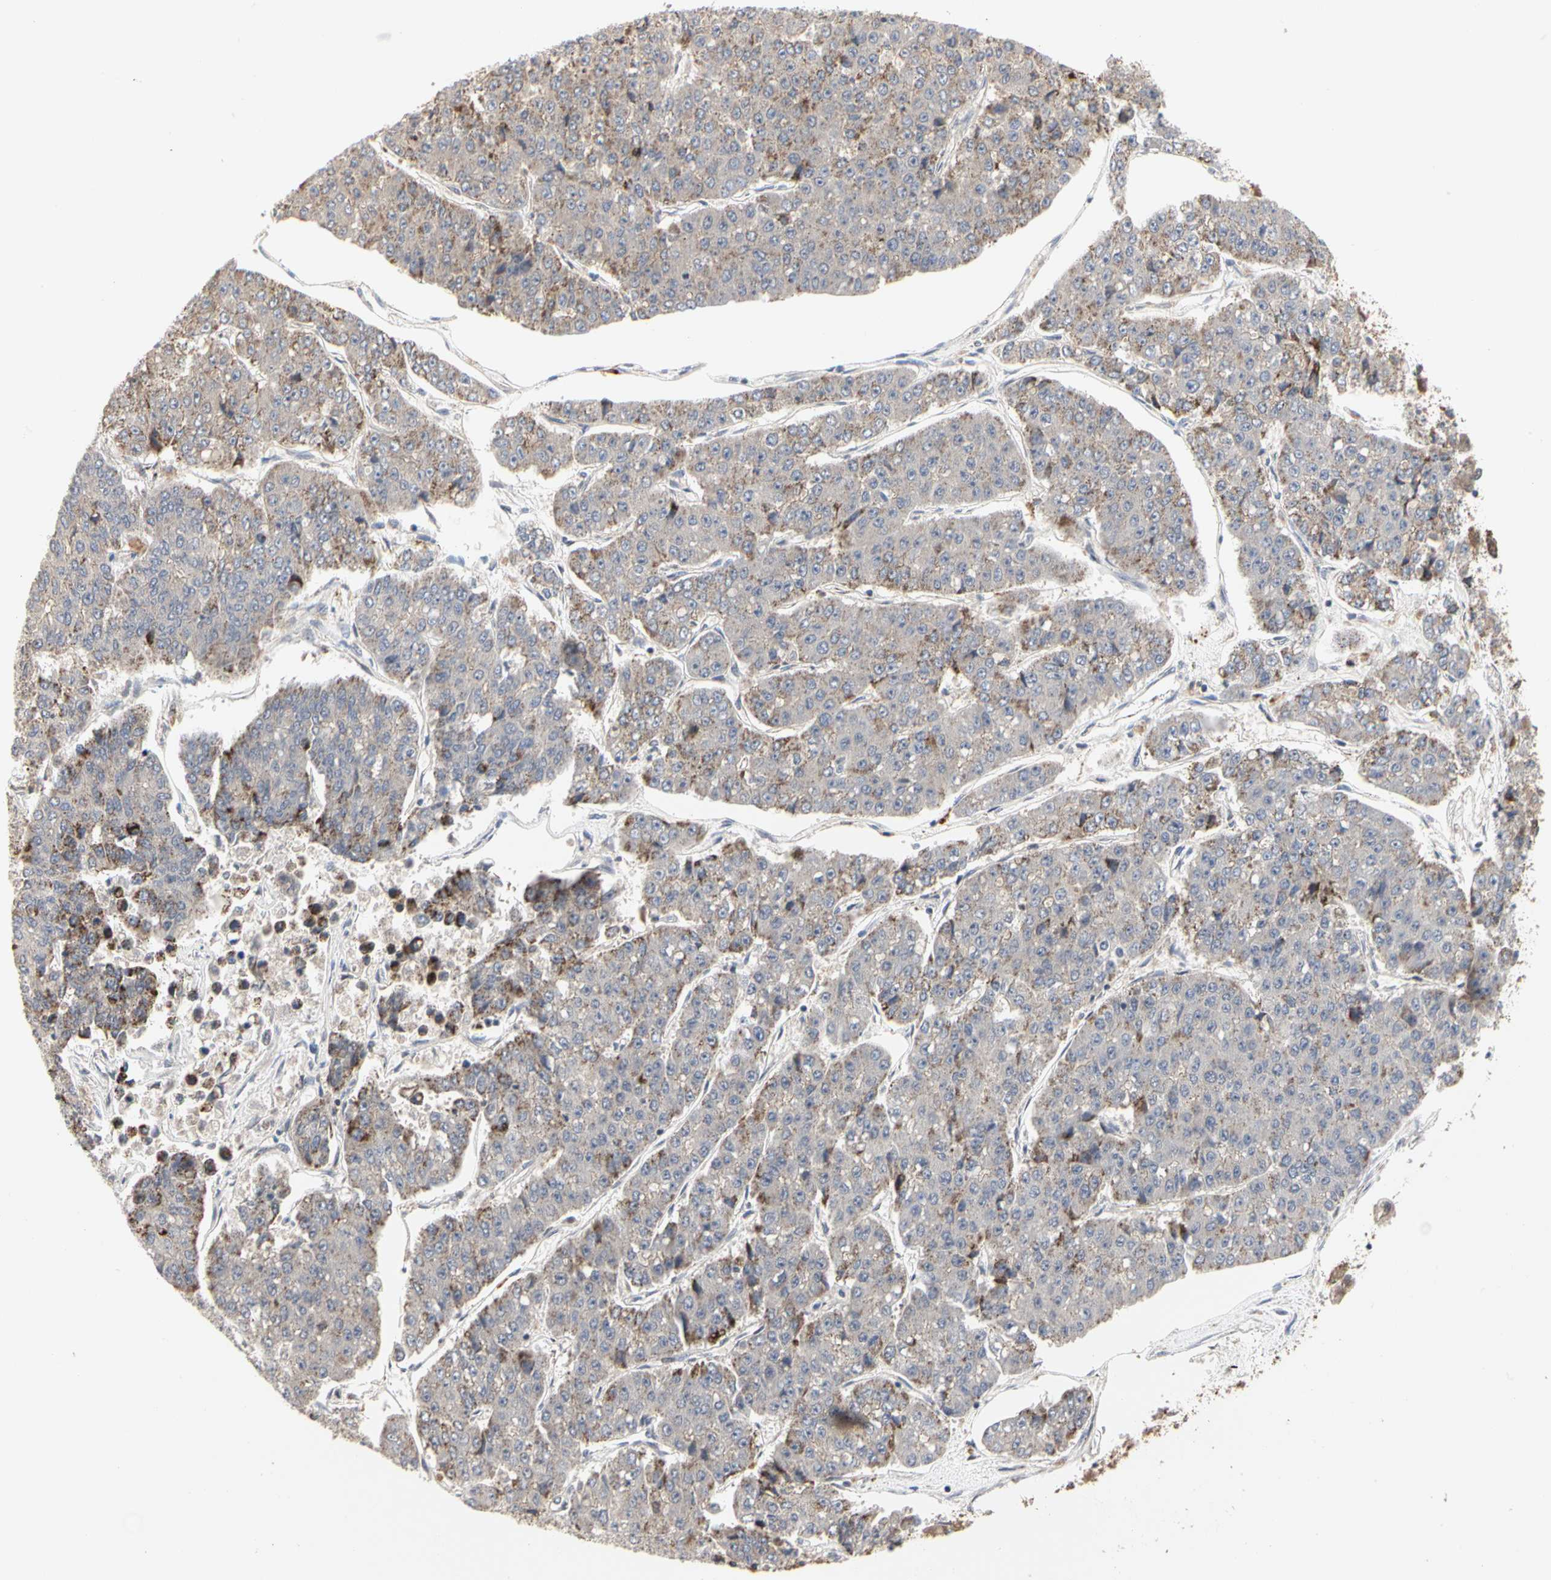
{"staining": {"intensity": "moderate", "quantity": "<25%", "location": "cytoplasmic/membranous"}, "tissue": "pancreatic cancer", "cell_type": "Tumor cells", "image_type": "cancer", "snomed": [{"axis": "morphology", "description": "Adenocarcinoma, NOS"}, {"axis": "topography", "description": "Pancreas"}], "caption": "Brown immunohistochemical staining in pancreatic cancer (adenocarcinoma) reveals moderate cytoplasmic/membranous positivity in approximately <25% of tumor cells.", "gene": "TSKU", "patient": {"sex": "male", "age": 50}}